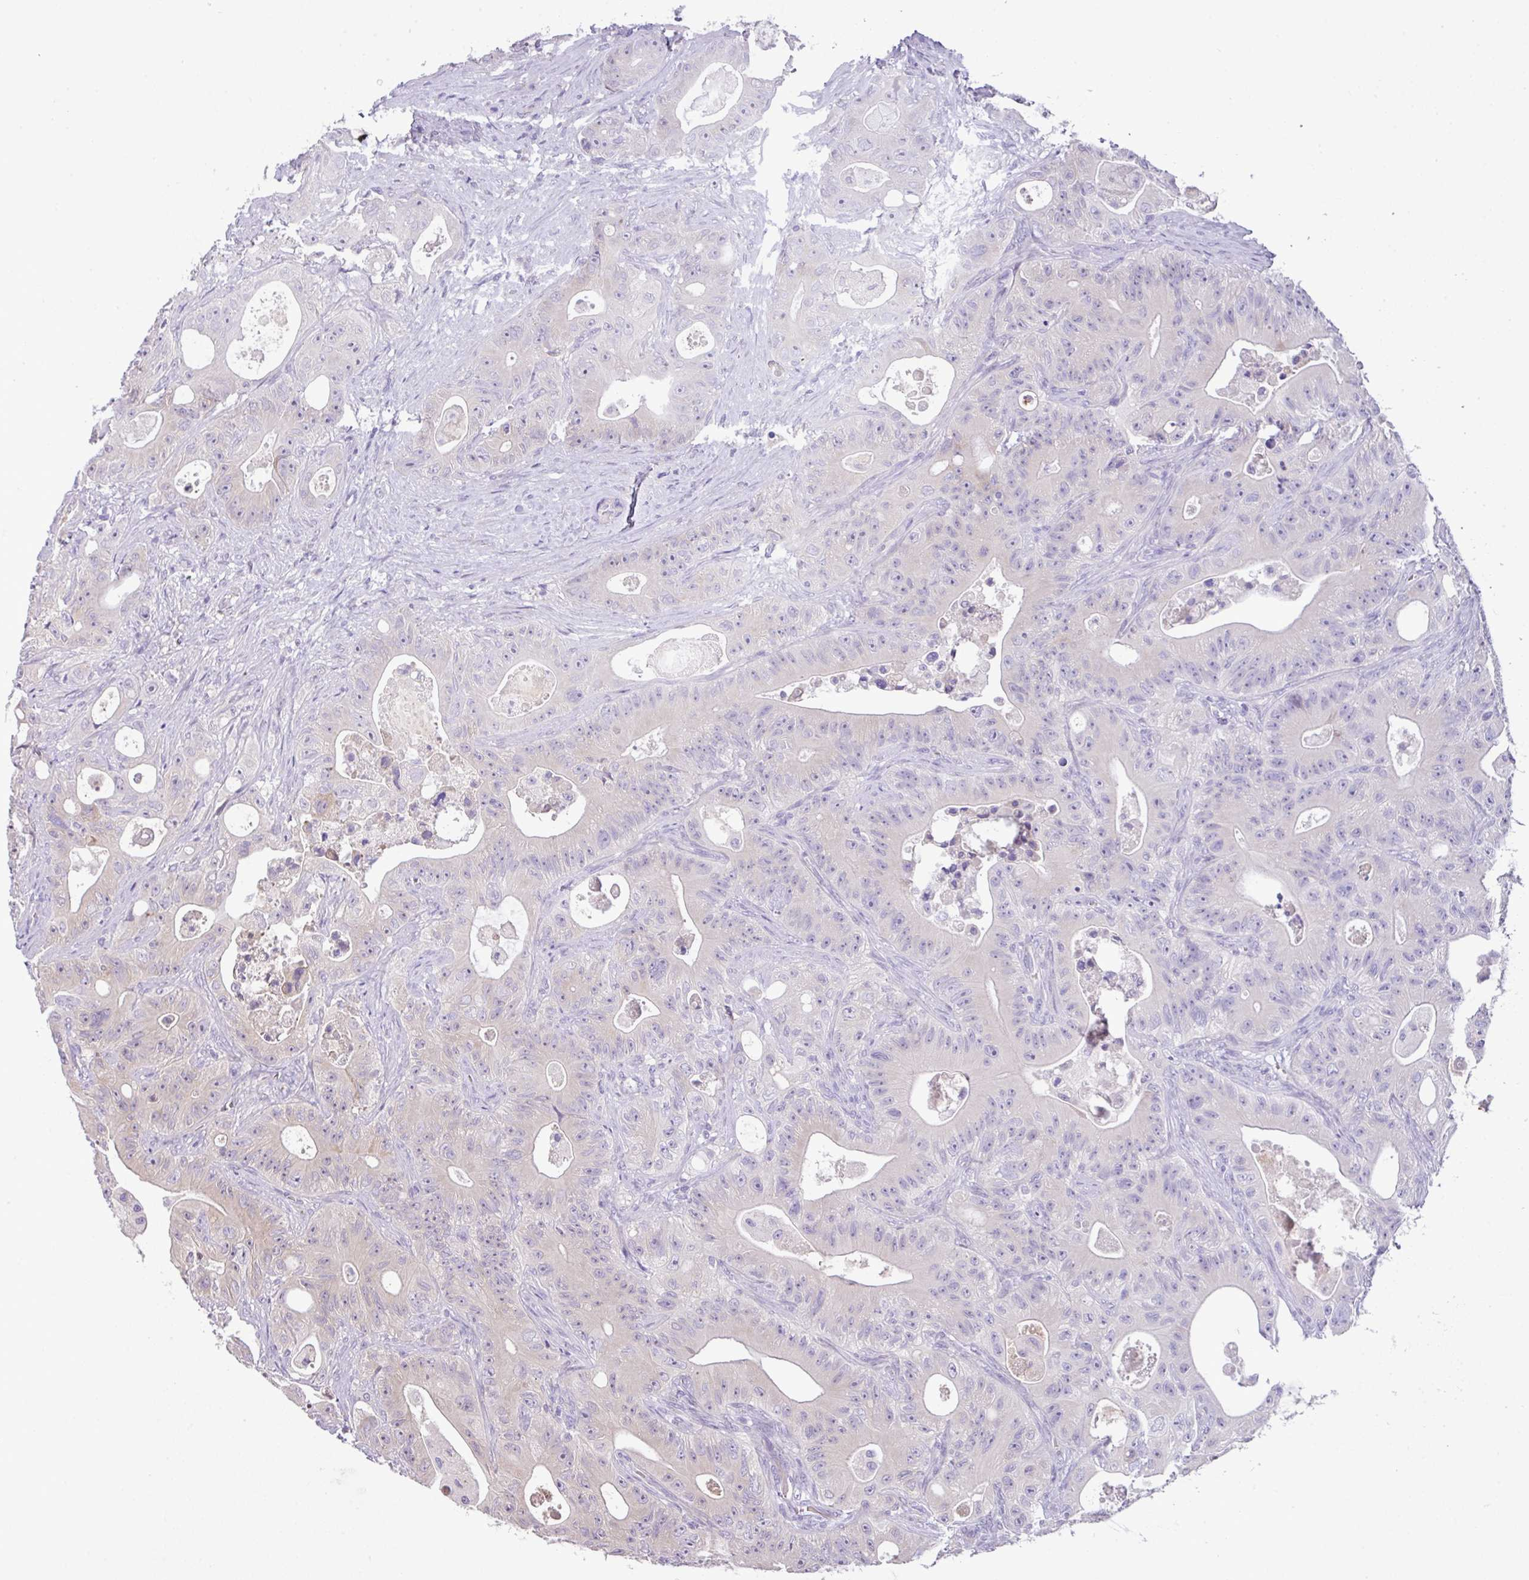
{"staining": {"intensity": "weak", "quantity": "<25%", "location": "cytoplasmic/membranous"}, "tissue": "colorectal cancer", "cell_type": "Tumor cells", "image_type": "cancer", "snomed": [{"axis": "morphology", "description": "Adenocarcinoma, NOS"}, {"axis": "topography", "description": "Colon"}], "caption": "DAB immunohistochemical staining of colorectal cancer shows no significant staining in tumor cells.", "gene": "PIK3R5", "patient": {"sex": "female", "age": 46}}